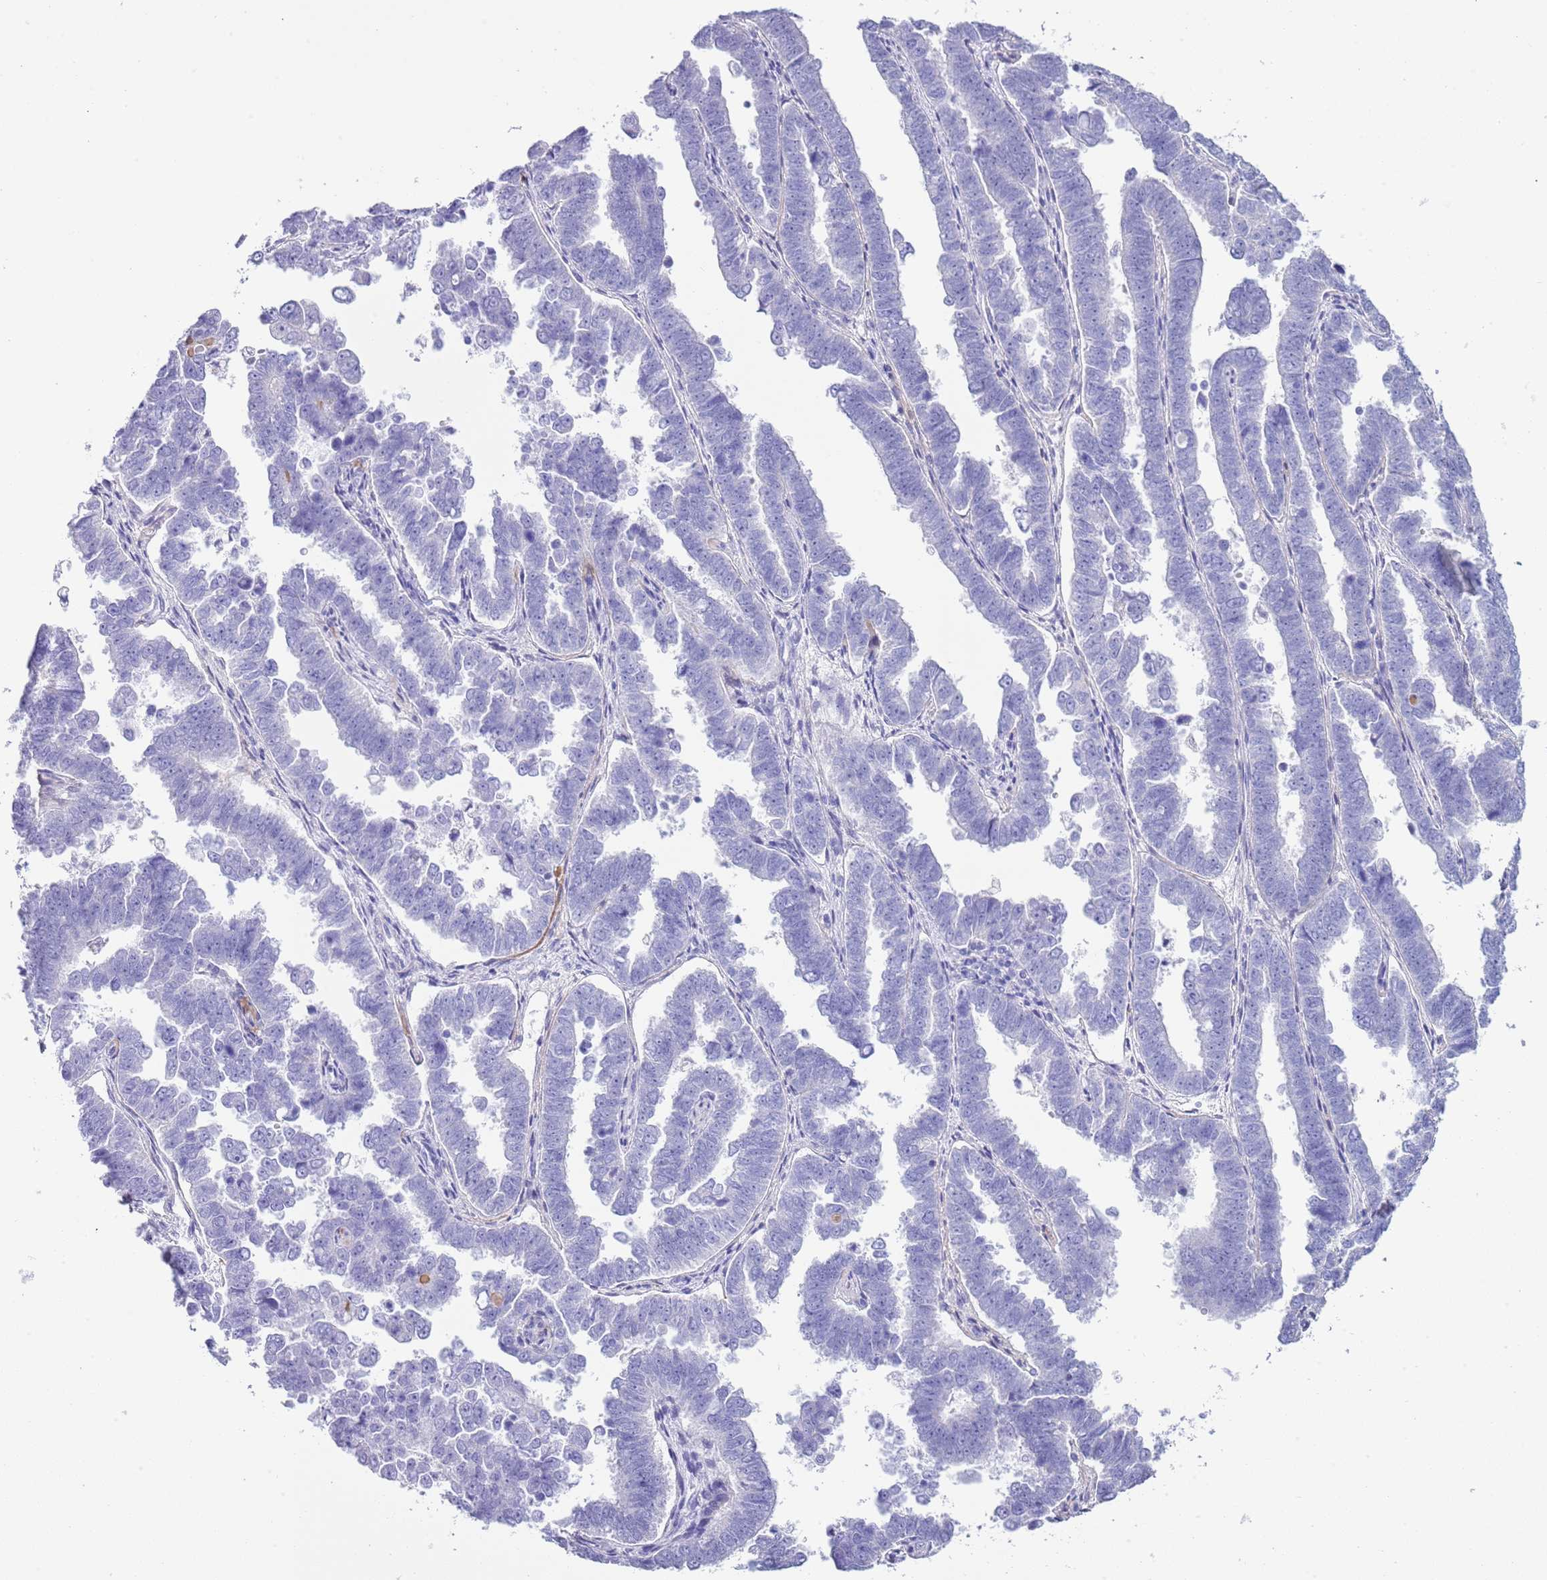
{"staining": {"intensity": "negative", "quantity": "none", "location": "none"}, "tissue": "endometrial cancer", "cell_type": "Tumor cells", "image_type": "cancer", "snomed": [{"axis": "morphology", "description": "Adenocarcinoma, NOS"}, {"axis": "topography", "description": "Endometrium"}], "caption": "DAB (3,3'-diaminobenzidine) immunohistochemical staining of endometrial adenocarcinoma displays no significant staining in tumor cells.", "gene": "ABHD17C", "patient": {"sex": "female", "age": 75}}